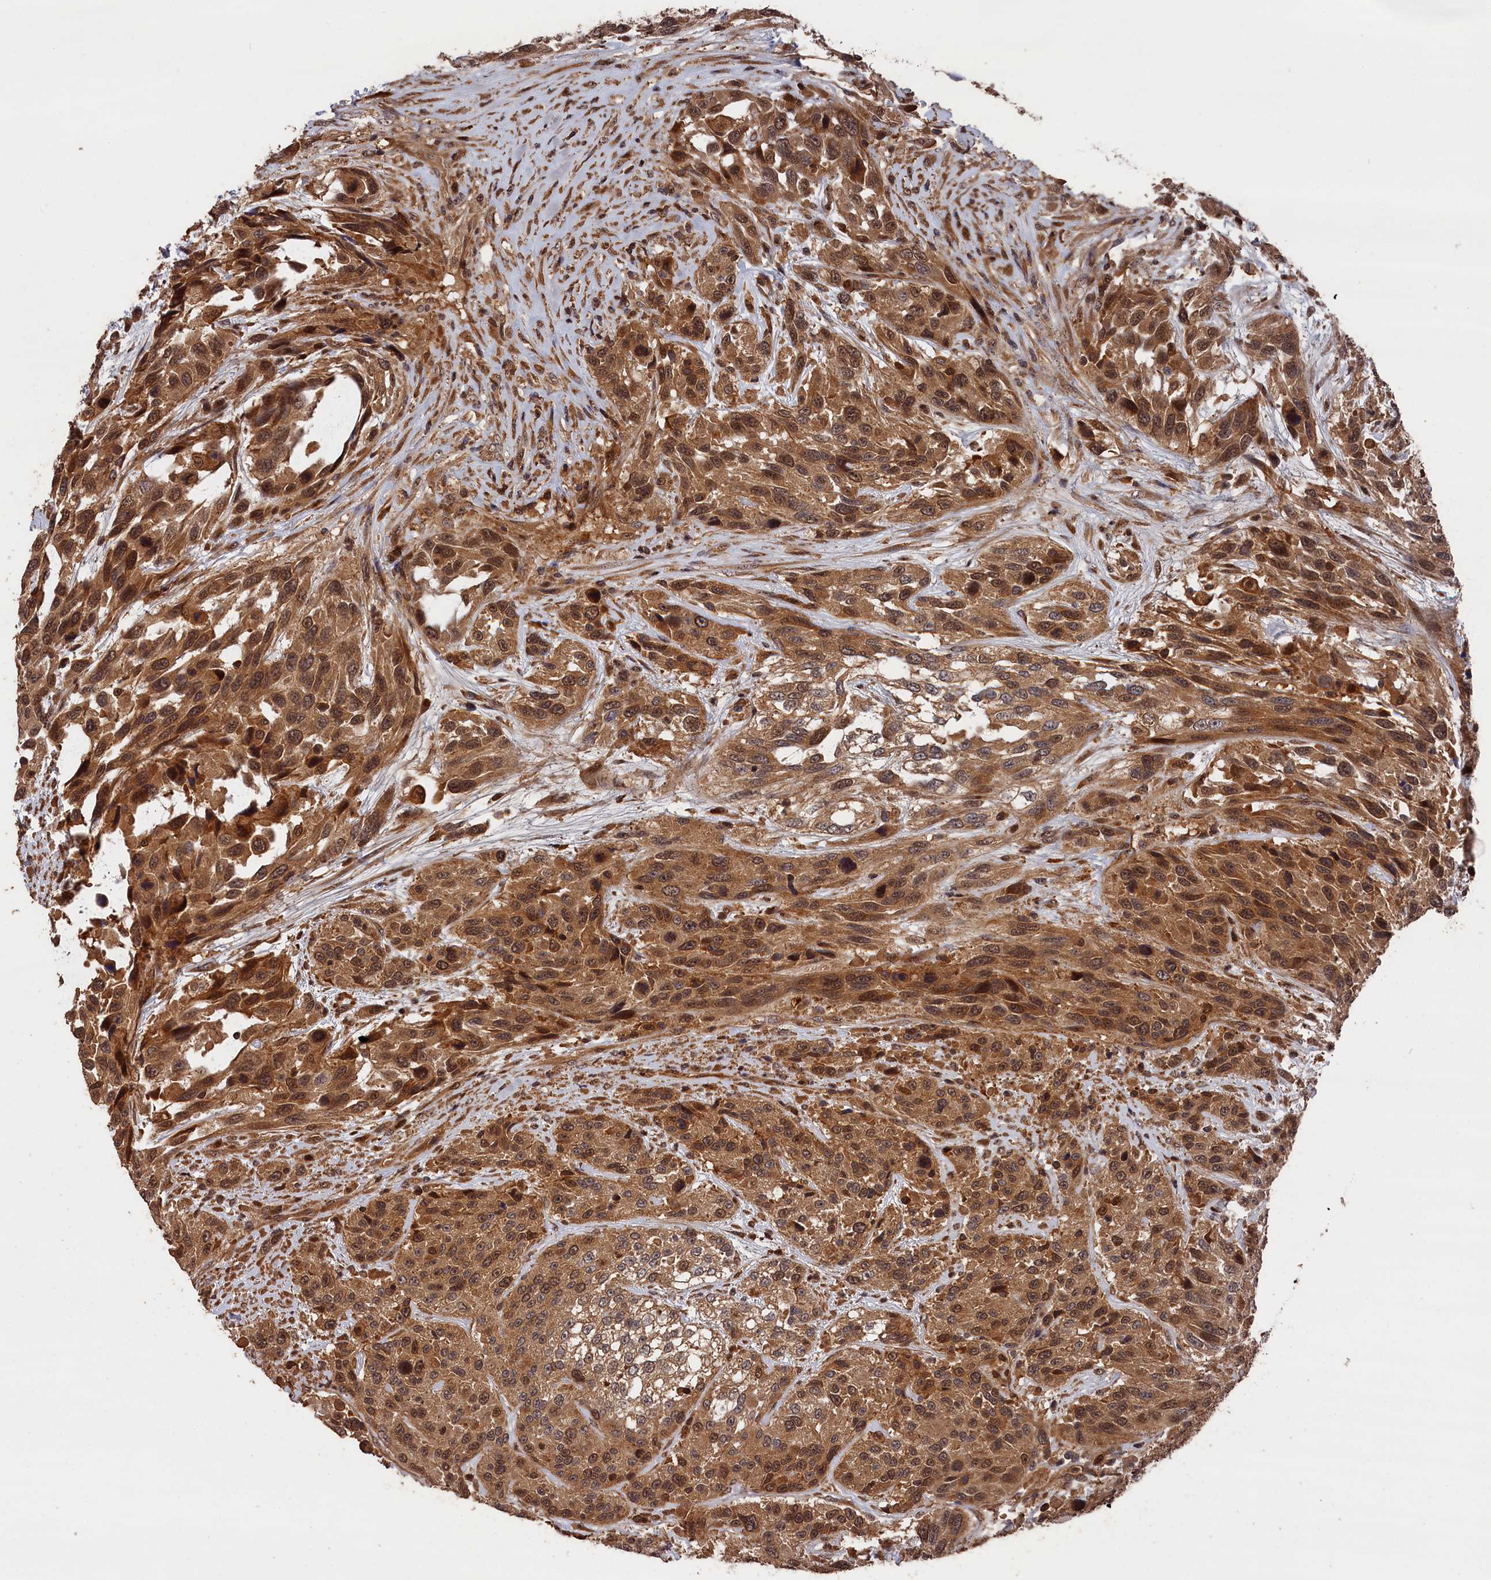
{"staining": {"intensity": "moderate", "quantity": ">75%", "location": "cytoplasmic/membranous,nuclear"}, "tissue": "urothelial cancer", "cell_type": "Tumor cells", "image_type": "cancer", "snomed": [{"axis": "morphology", "description": "Urothelial carcinoma, High grade"}, {"axis": "topography", "description": "Urinary bladder"}], "caption": "A micrograph of urothelial cancer stained for a protein shows moderate cytoplasmic/membranous and nuclear brown staining in tumor cells. (Stains: DAB (3,3'-diaminobenzidine) in brown, nuclei in blue, Microscopy: brightfield microscopy at high magnification).", "gene": "RMI2", "patient": {"sex": "female", "age": 70}}